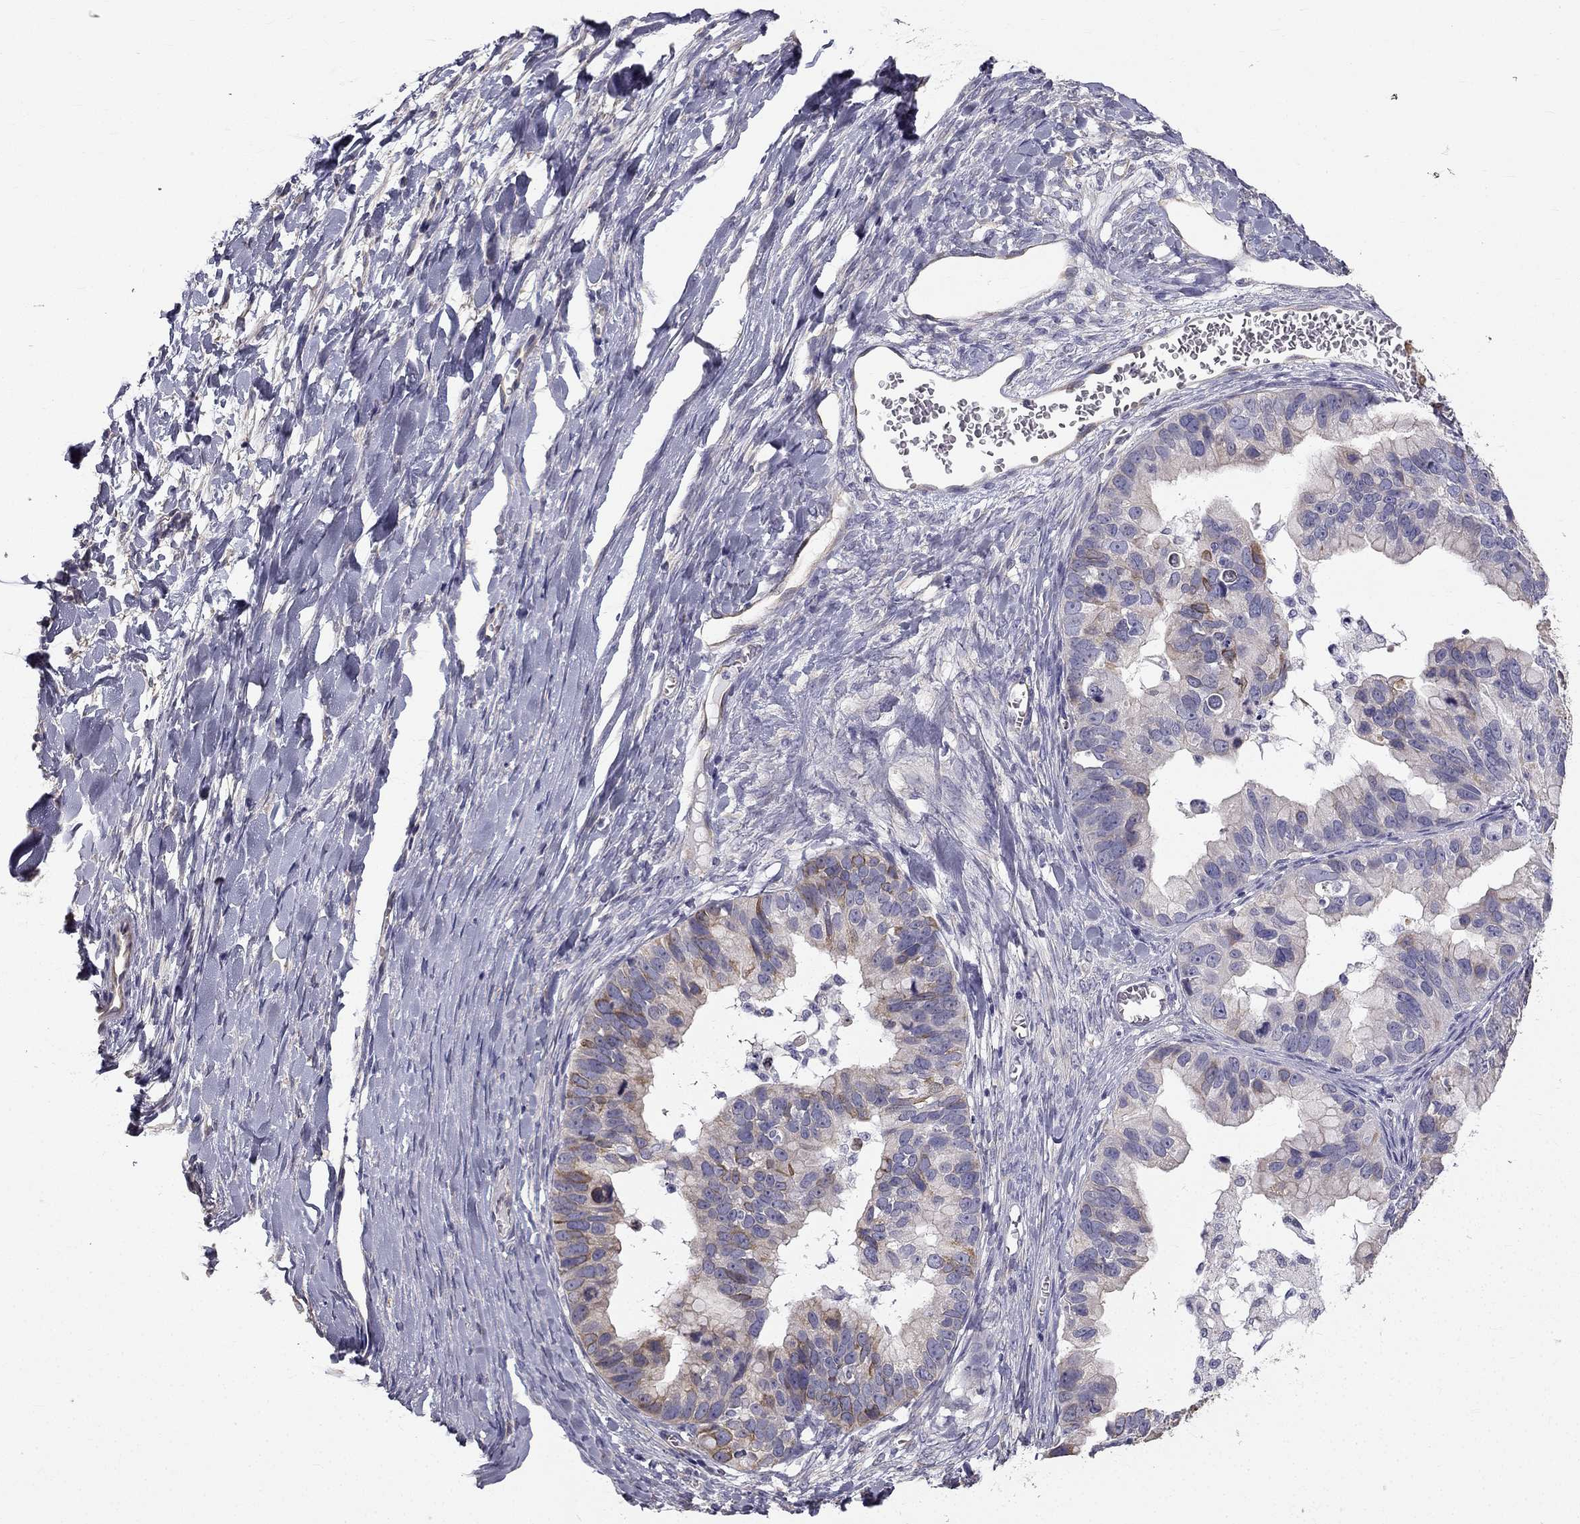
{"staining": {"intensity": "moderate", "quantity": "25%-75%", "location": "cytoplasmic/membranous"}, "tissue": "ovarian cancer", "cell_type": "Tumor cells", "image_type": "cancer", "snomed": [{"axis": "morphology", "description": "Cystadenocarcinoma, mucinous, NOS"}, {"axis": "topography", "description": "Ovary"}], "caption": "Mucinous cystadenocarcinoma (ovarian) stained for a protein (brown) reveals moderate cytoplasmic/membranous positive staining in approximately 25%-75% of tumor cells.", "gene": "CCDC40", "patient": {"sex": "female", "age": 76}}